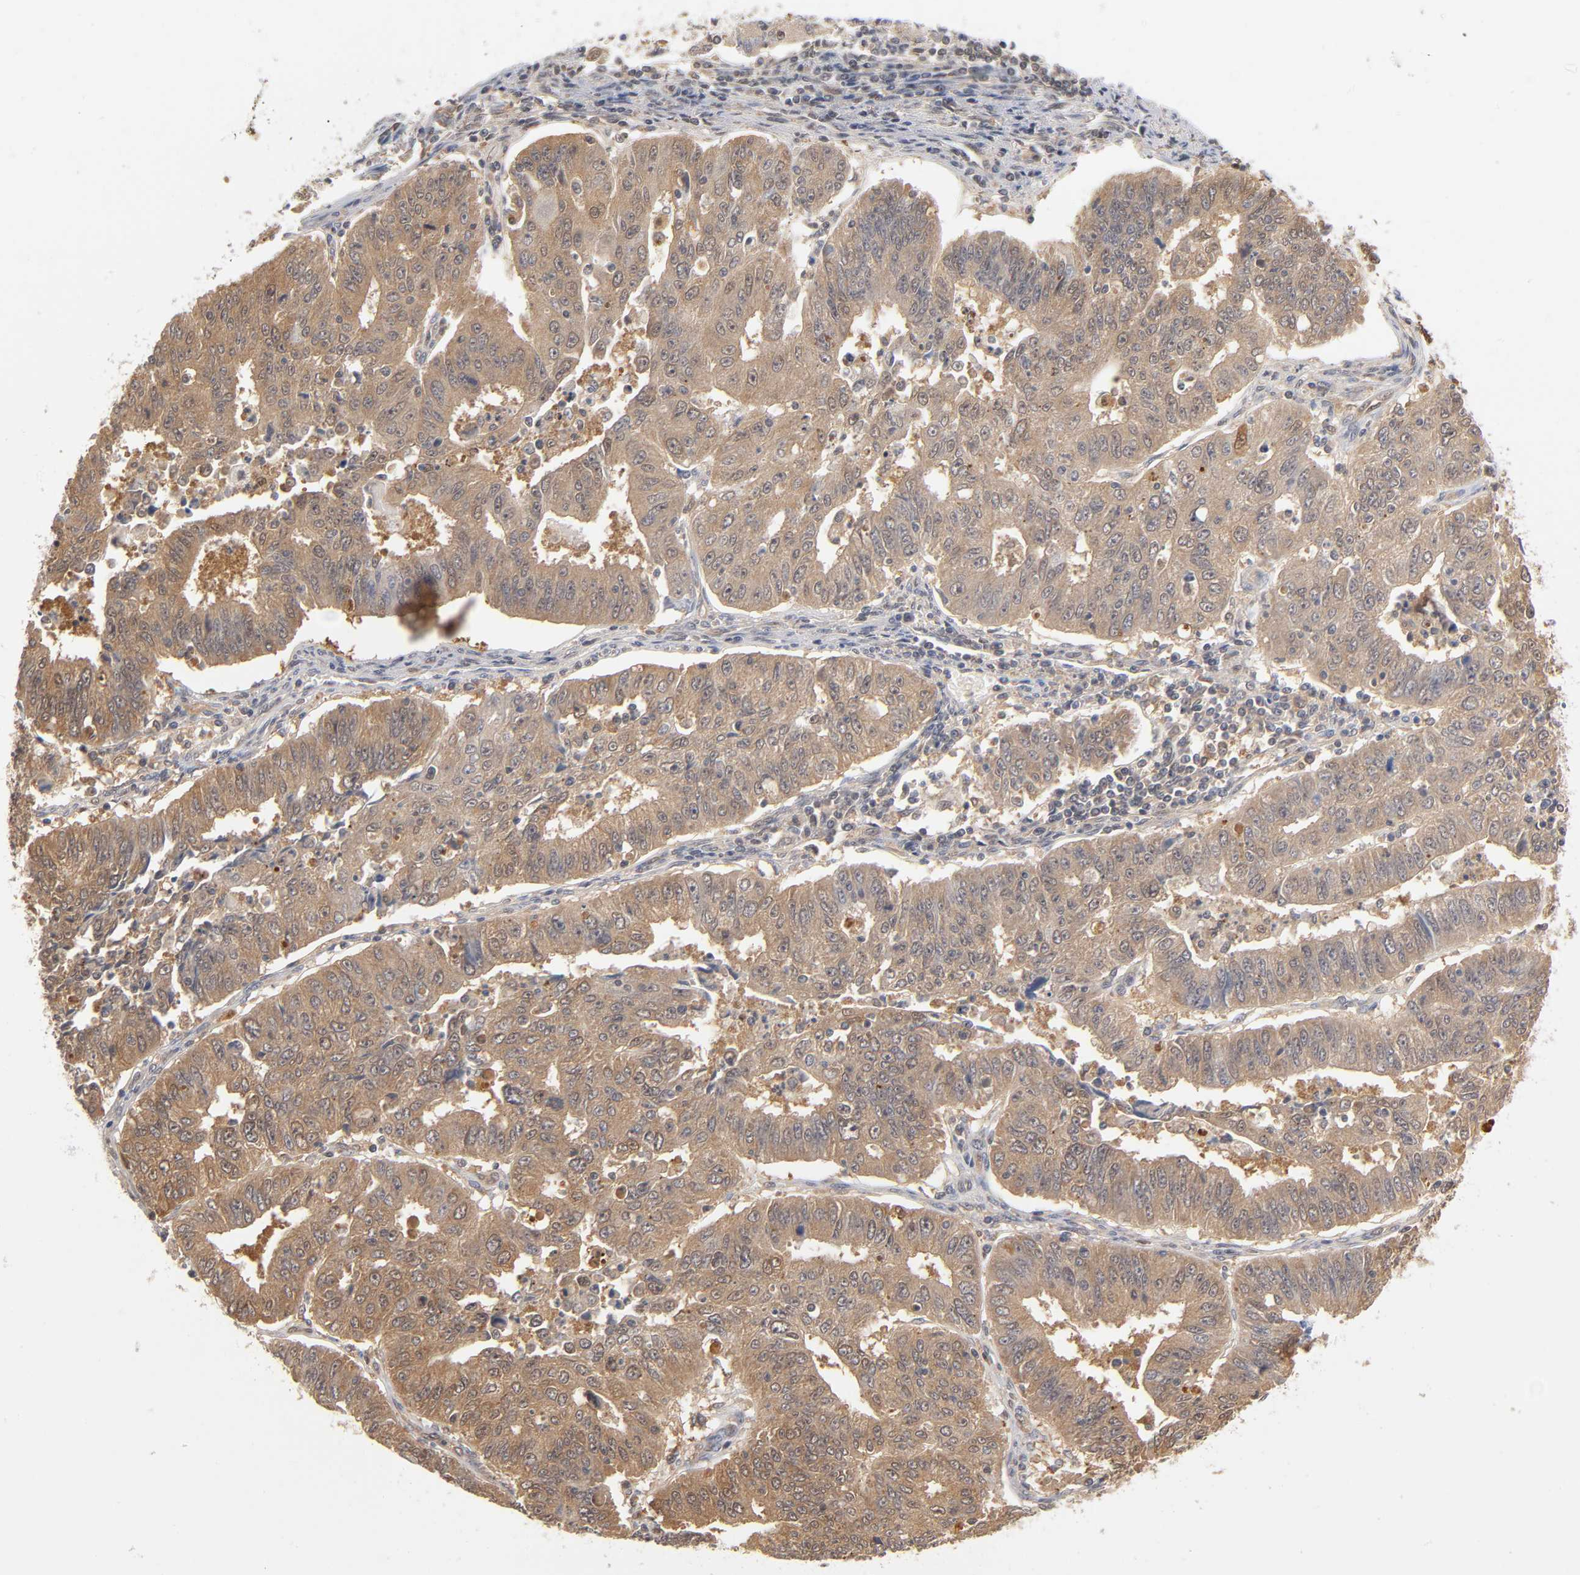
{"staining": {"intensity": "strong", "quantity": ">75%", "location": "cytoplasmic/membranous"}, "tissue": "endometrial cancer", "cell_type": "Tumor cells", "image_type": "cancer", "snomed": [{"axis": "morphology", "description": "Adenocarcinoma, NOS"}, {"axis": "topography", "description": "Endometrium"}], "caption": "Strong cytoplasmic/membranous staining is seen in about >75% of tumor cells in endometrial cancer (adenocarcinoma).", "gene": "DFFB", "patient": {"sex": "female", "age": 42}}